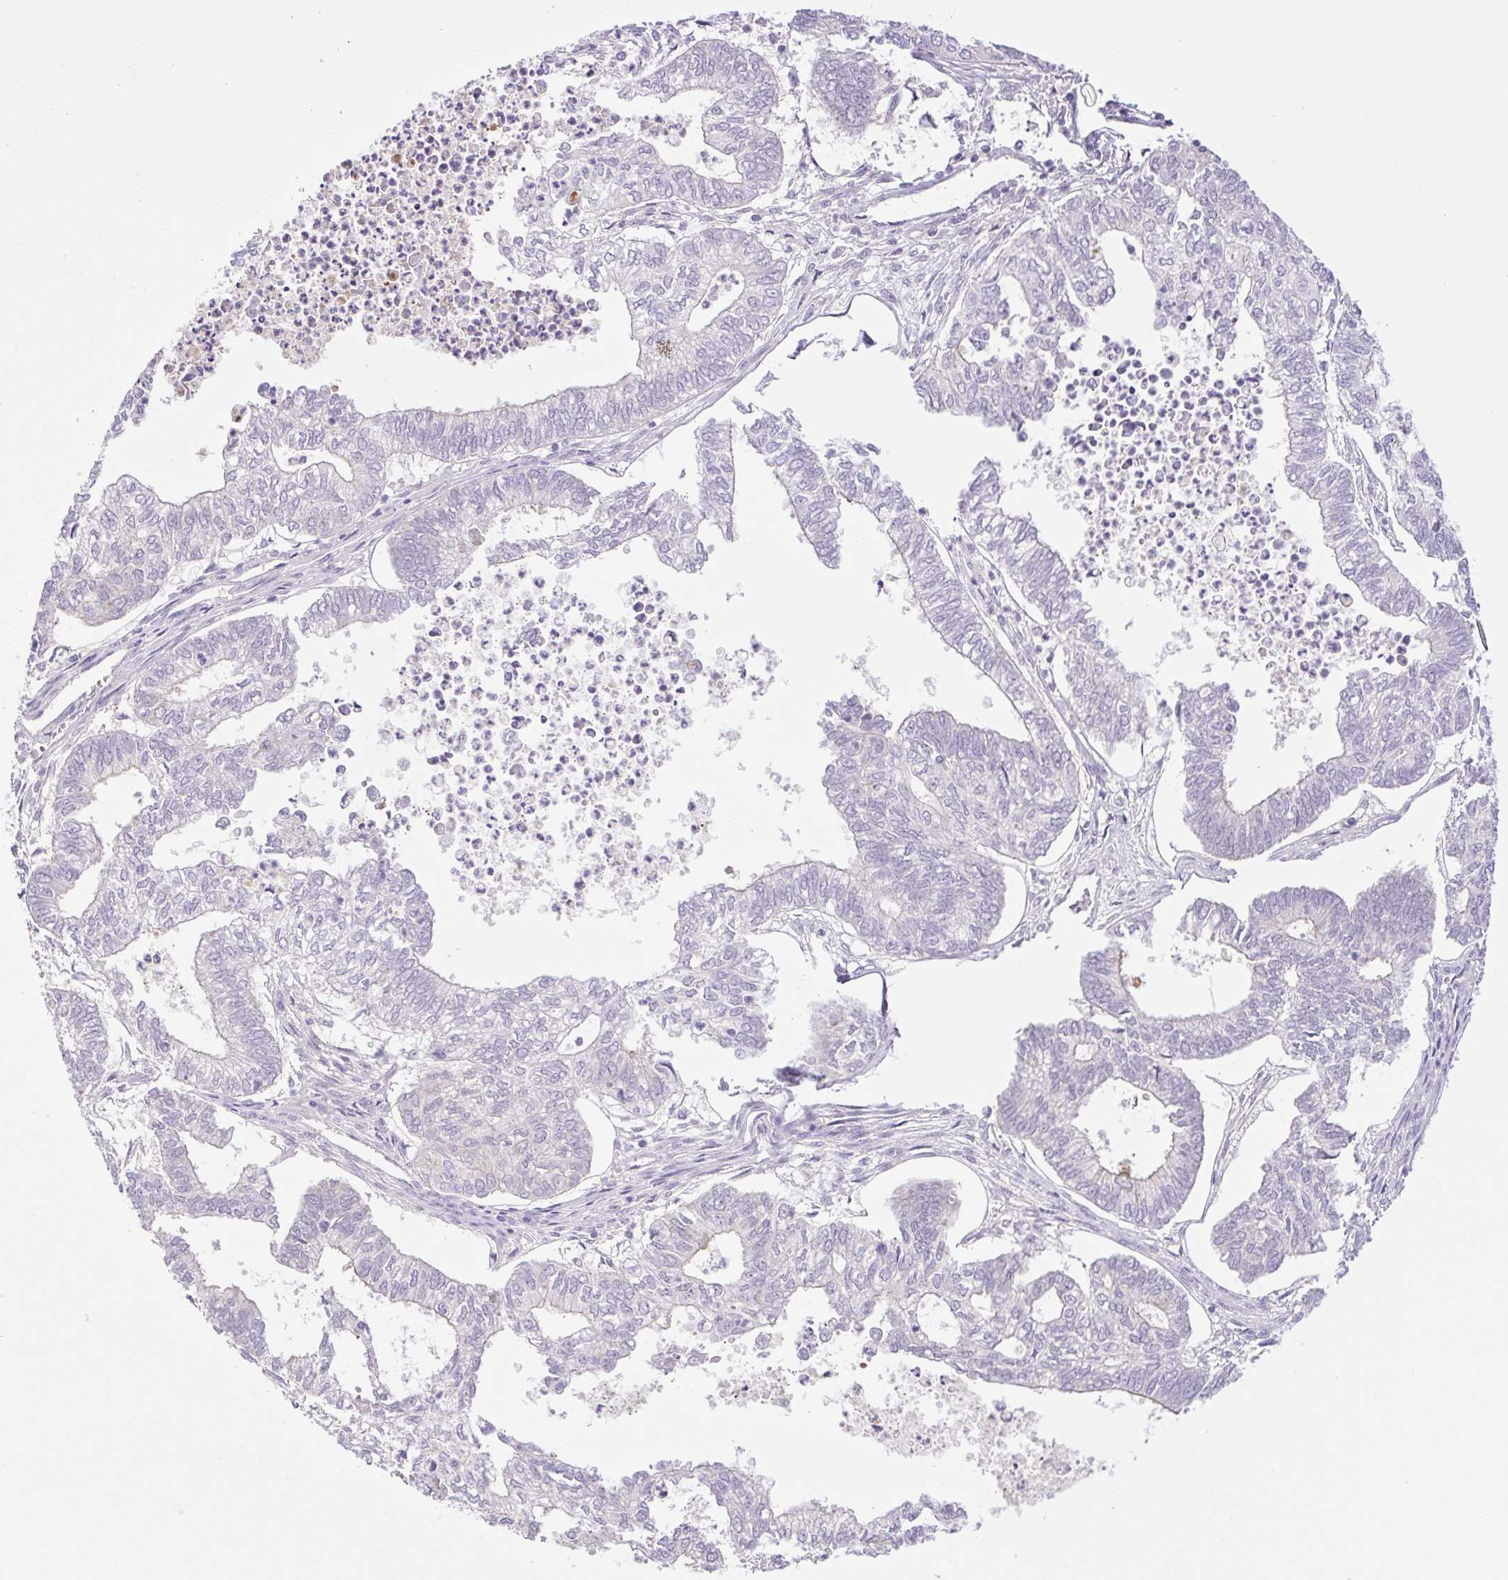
{"staining": {"intensity": "negative", "quantity": "none", "location": "none"}, "tissue": "ovarian cancer", "cell_type": "Tumor cells", "image_type": "cancer", "snomed": [{"axis": "morphology", "description": "Carcinoma, endometroid"}, {"axis": "topography", "description": "Ovary"}], "caption": "Immunohistochemistry (IHC) of ovarian cancer (endometroid carcinoma) shows no expression in tumor cells.", "gene": "FAM177B", "patient": {"sex": "female", "age": 64}}